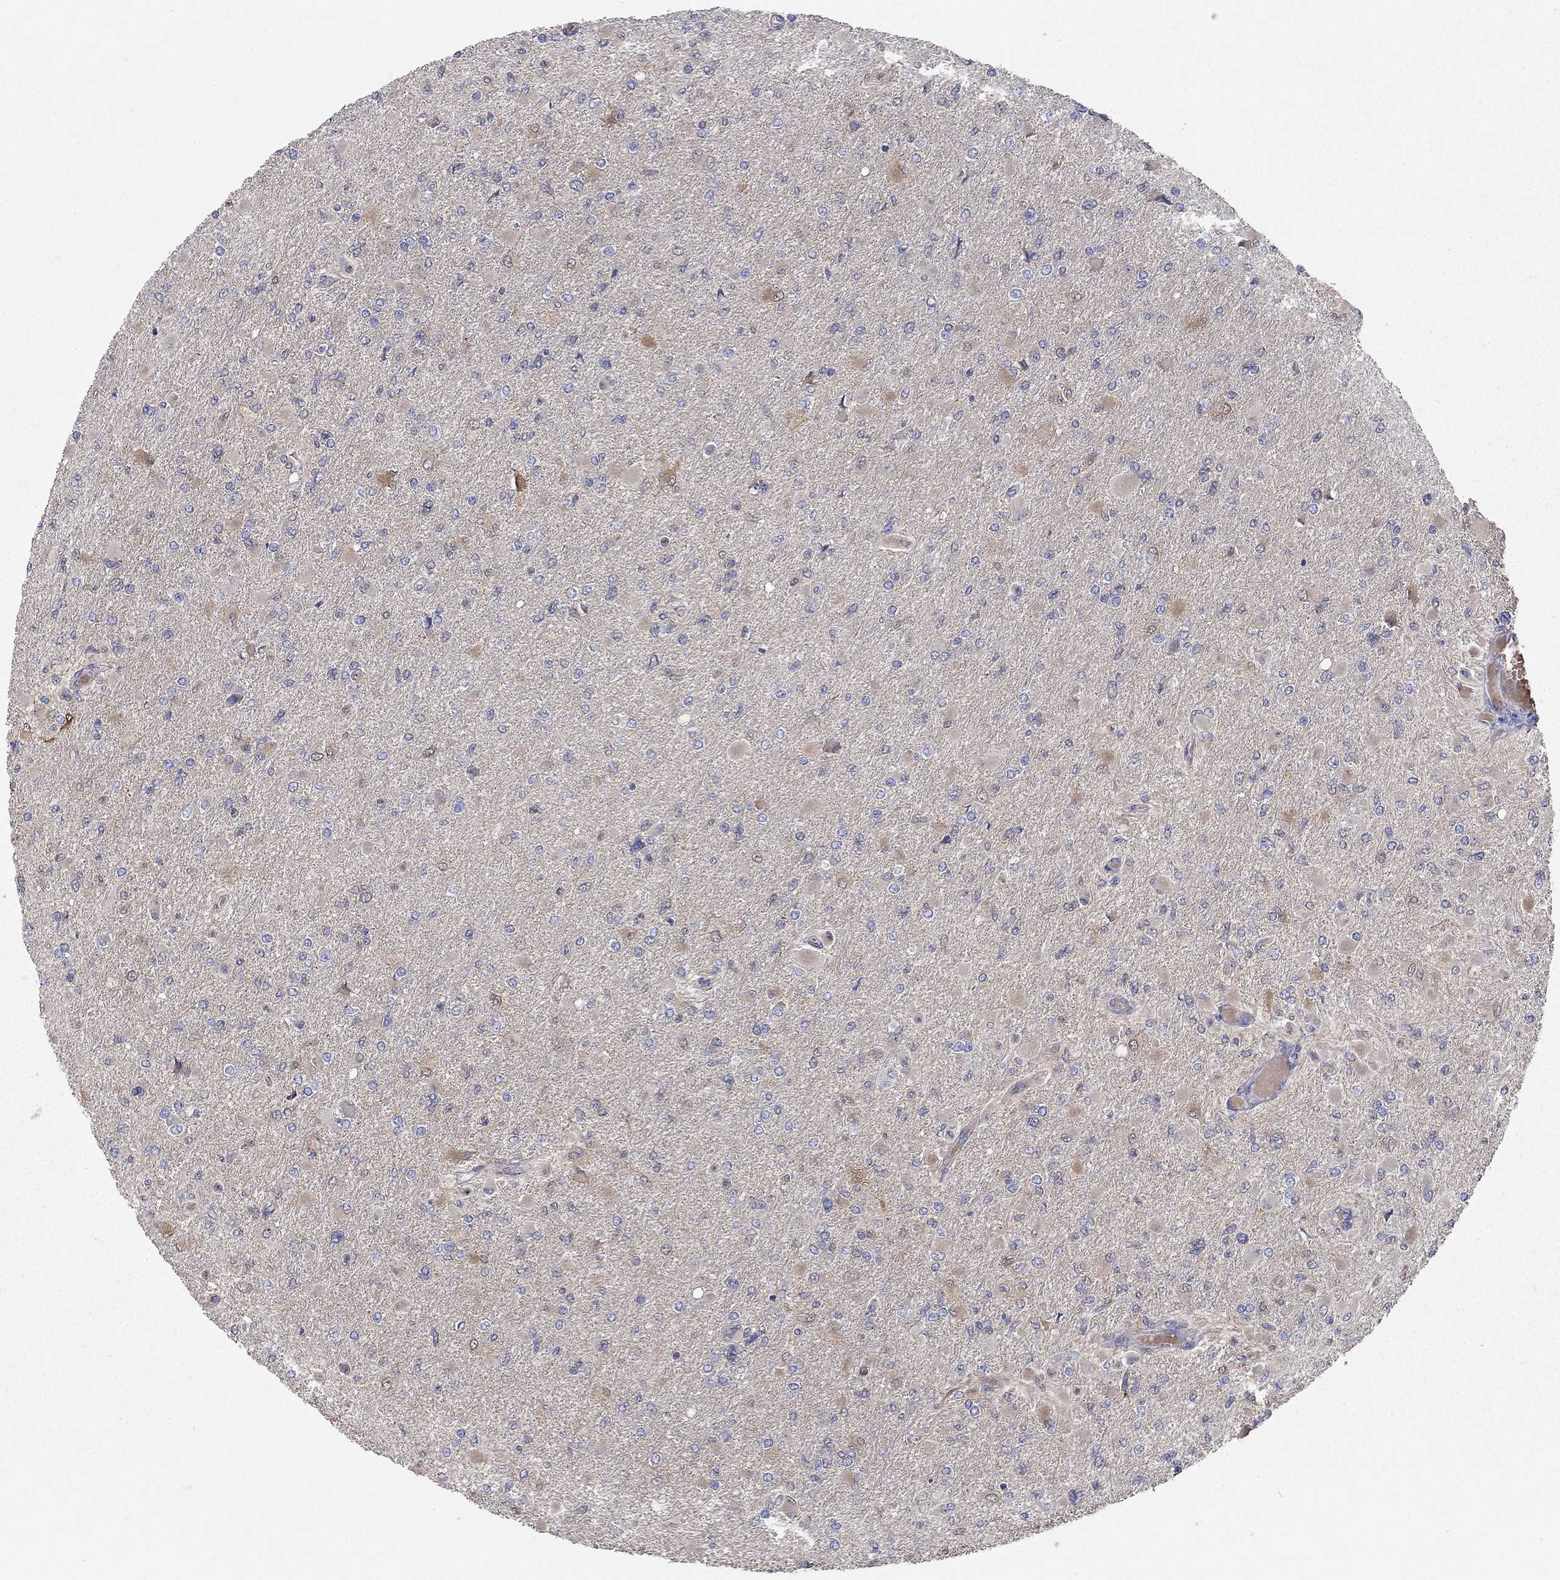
{"staining": {"intensity": "weak", "quantity": "<25%", "location": "cytoplasmic/membranous"}, "tissue": "glioma", "cell_type": "Tumor cells", "image_type": "cancer", "snomed": [{"axis": "morphology", "description": "Glioma, malignant, High grade"}, {"axis": "topography", "description": "Cerebral cortex"}], "caption": "IHC of glioma demonstrates no positivity in tumor cells. The staining is performed using DAB brown chromogen with nuclei counter-stained in using hematoxylin.", "gene": "CFAP161", "patient": {"sex": "female", "age": 36}}